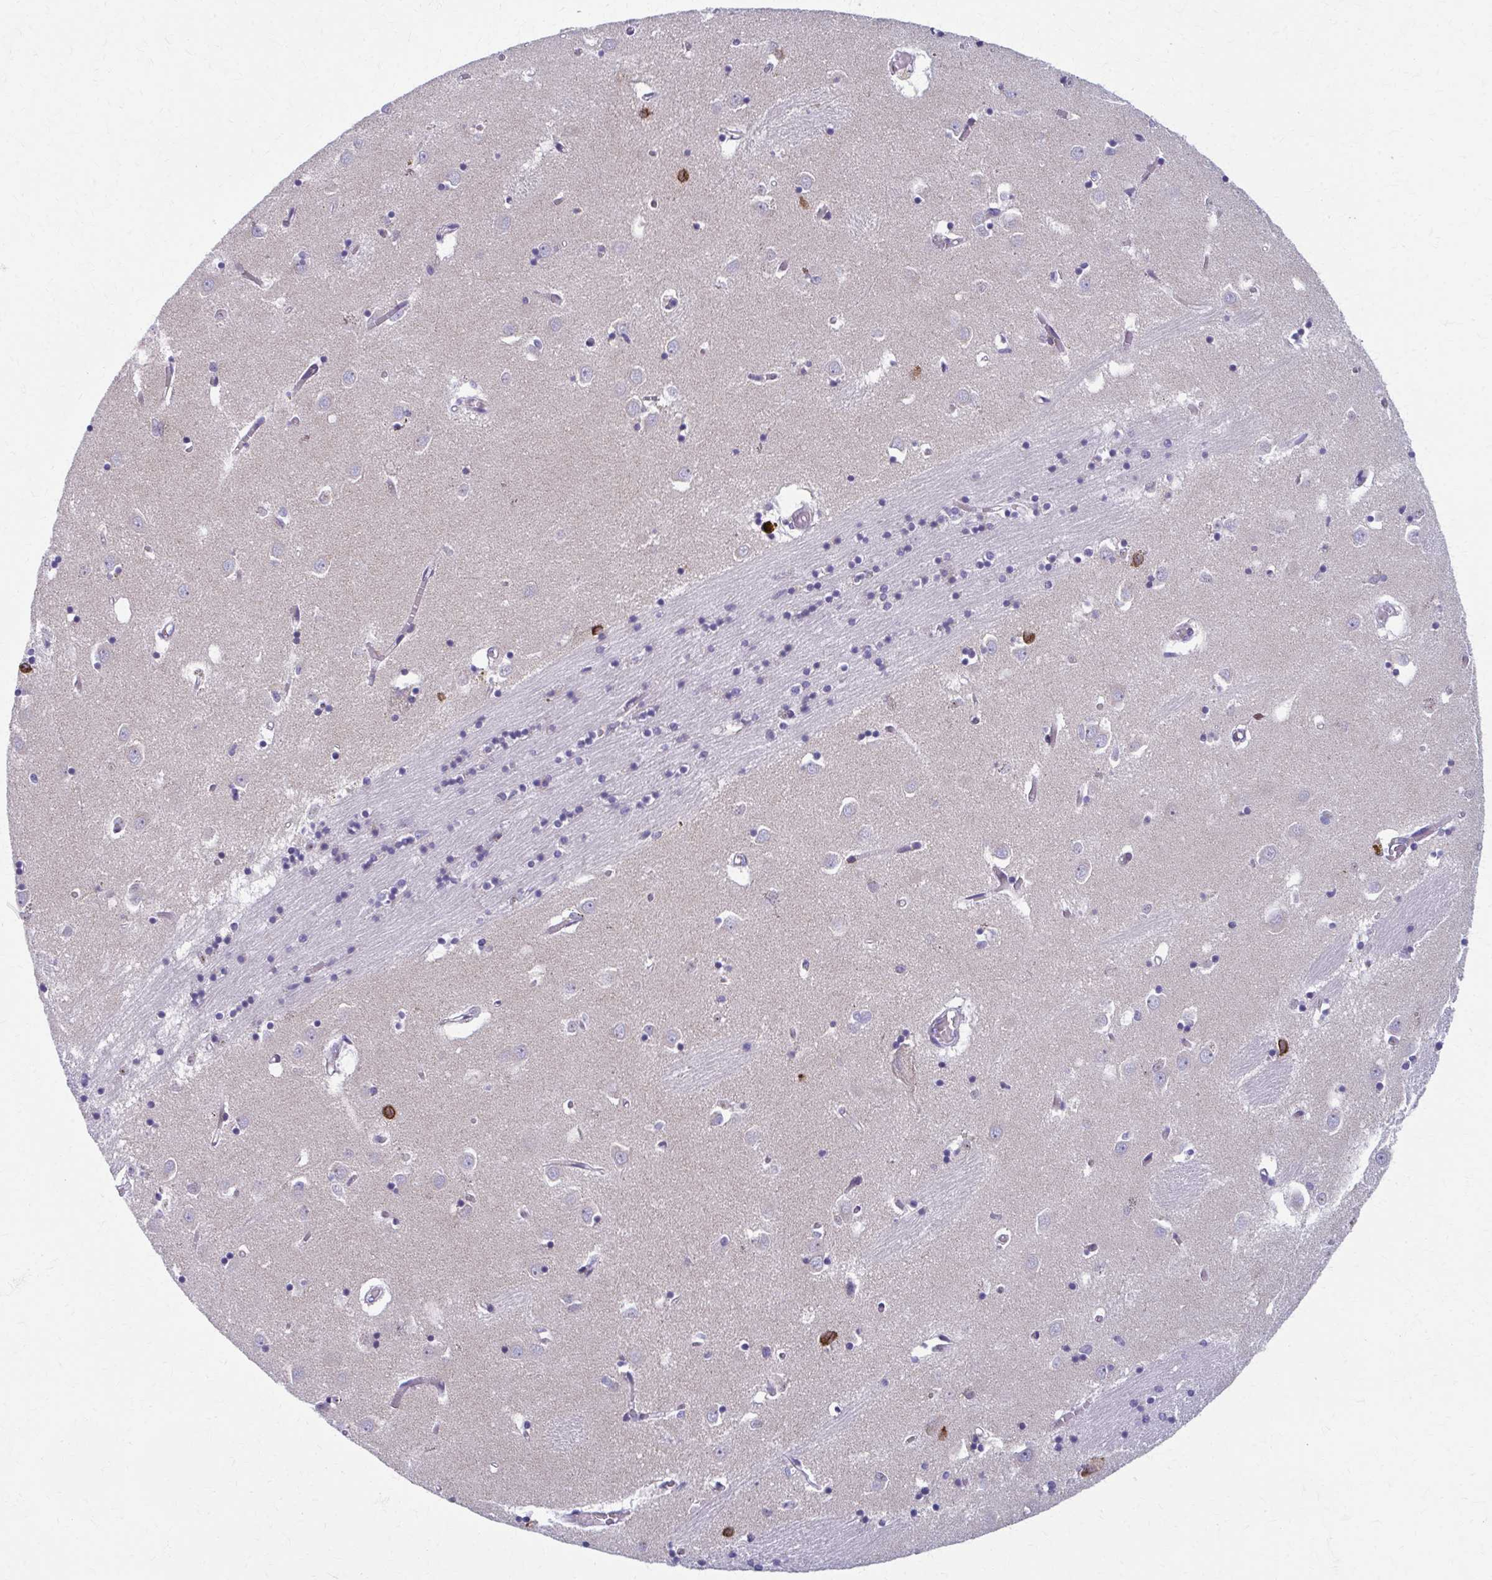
{"staining": {"intensity": "negative", "quantity": "none", "location": "none"}, "tissue": "caudate", "cell_type": "Glial cells", "image_type": "normal", "snomed": [{"axis": "morphology", "description": "Normal tissue, NOS"}, {"axis": "topography", "description": "Lateral ventricle wall"}], "caption": "Glial cells show no significant protein positivity in unremarkable caudate. The staining is performed using DAB brown chromogen with nuclei counter-stained in using hematoxylin.", "gene": "SPATS2L", "patient": {"sex": "male", "age": 70}}